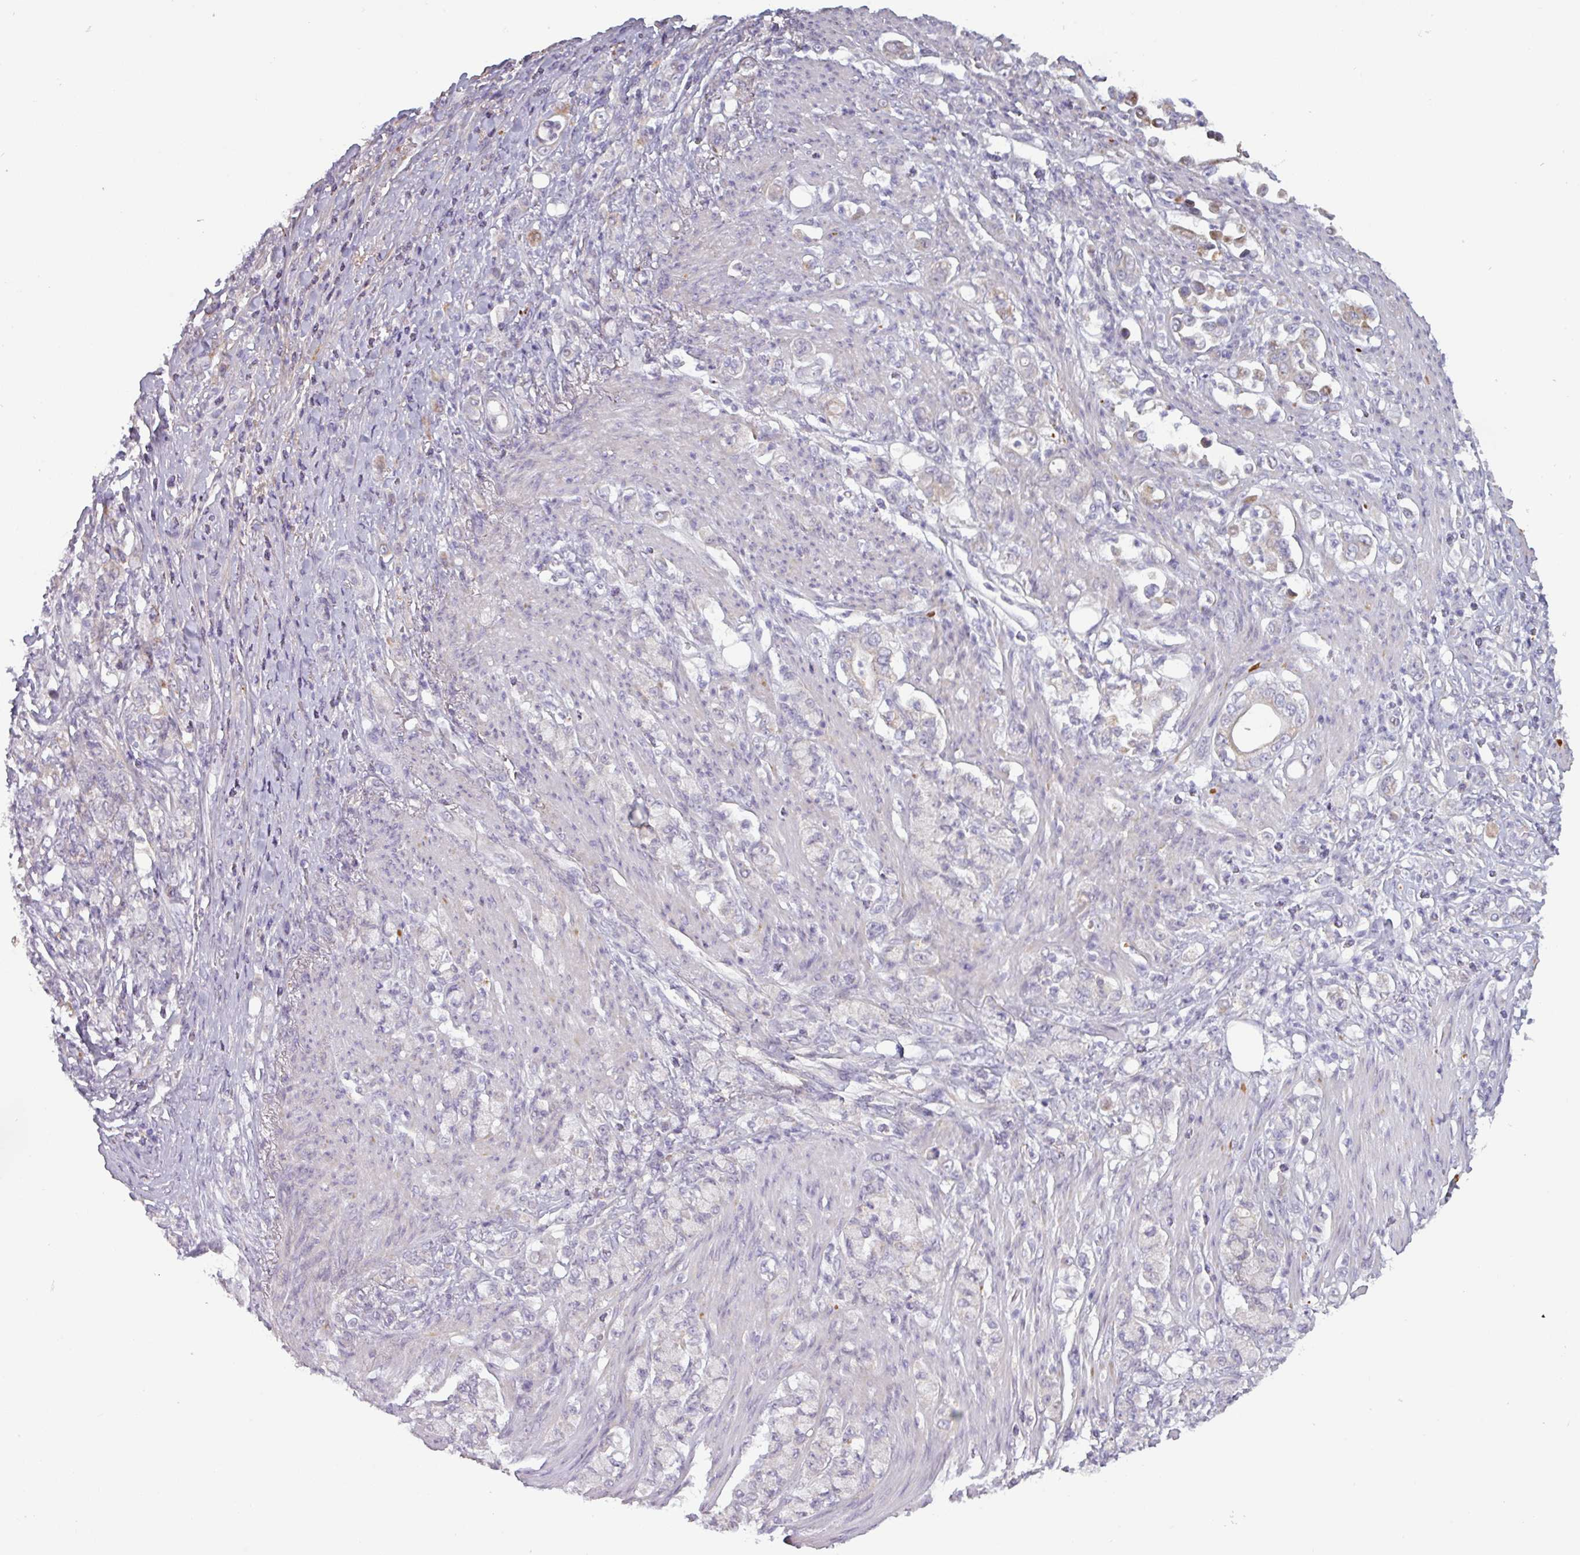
{"staining": {"intensity": "negative", "quantity": "none", "location": "none"}, "tissue": "stomach cancer", "cell_type": "Tumor cells", "image_type": "cancer", "snomed": [{"axis": "morphology", "description": "Normal tissue, NOS"}, {"axis": "morphology", "description": "Adenocarcinoma, NOS"}, {"axis": "topography", "description": "Stomach"}], "caption": "Immunohistochemical staining of stomach cancer reveals no significant expression in tumor cells.", "gene": "C2orf16", "patient": {"sex": "female", "age": 79}}